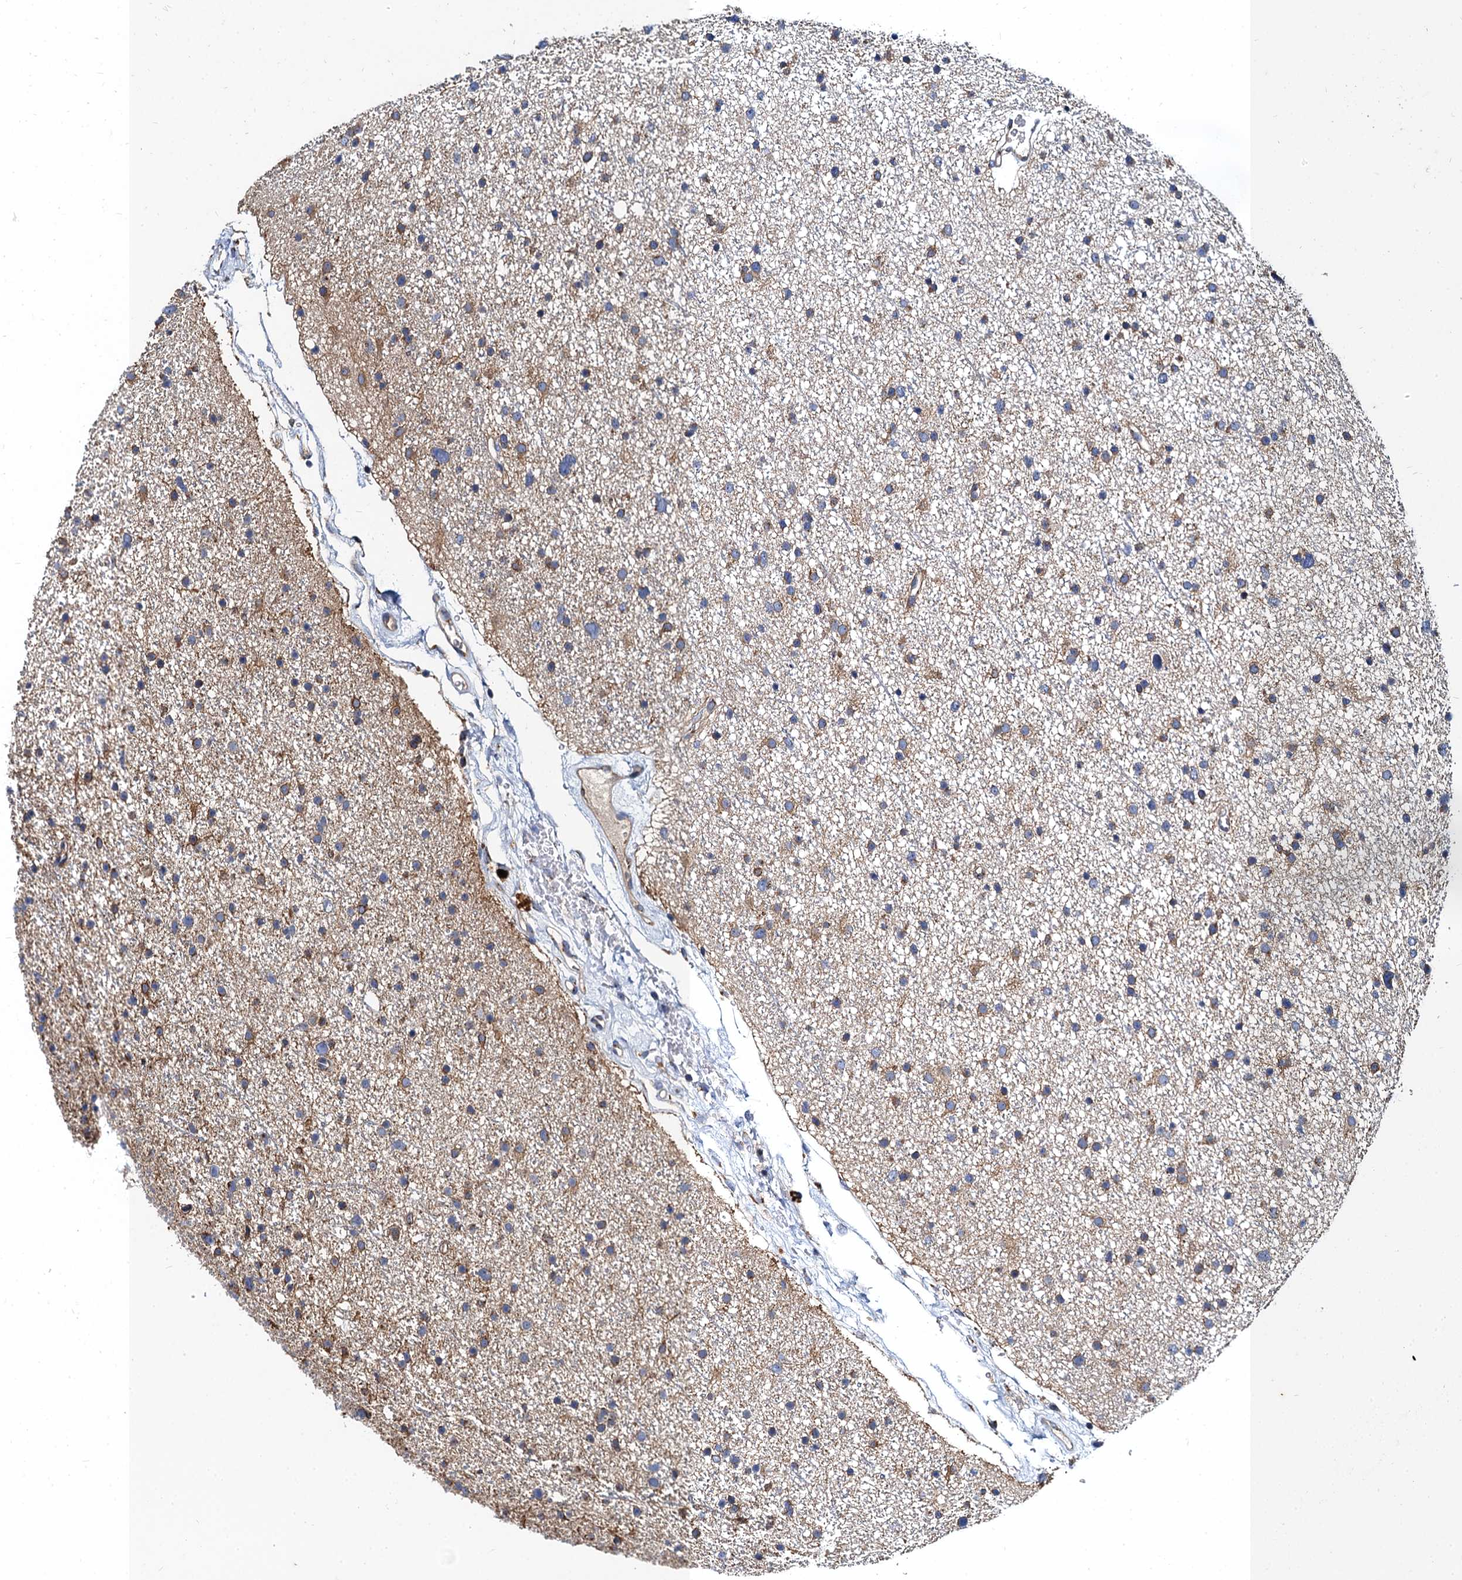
{"staining": {"intensity": "moderate", "quantity": "25%-75%", "location": "cytoplasmic/membranous"}, "tissue": "glioma", "cell_type": "Tumor cells", "image_type": "cancer", "snomed": [{"axis": "morphology", "description": "Glioma, malignant, Low grade"}, {"axis": "topography", "description": "Cerebral cortex"}], "caption": "High-power microscopy captured an IHC micrograph of malignant glioma (low-grade), revealing moderate cytoplasmic/membranous staining in approximately 25%-75% of tumor cells.", "gene": "NGRN", "patient": {"sex": "female", "age": 39}}